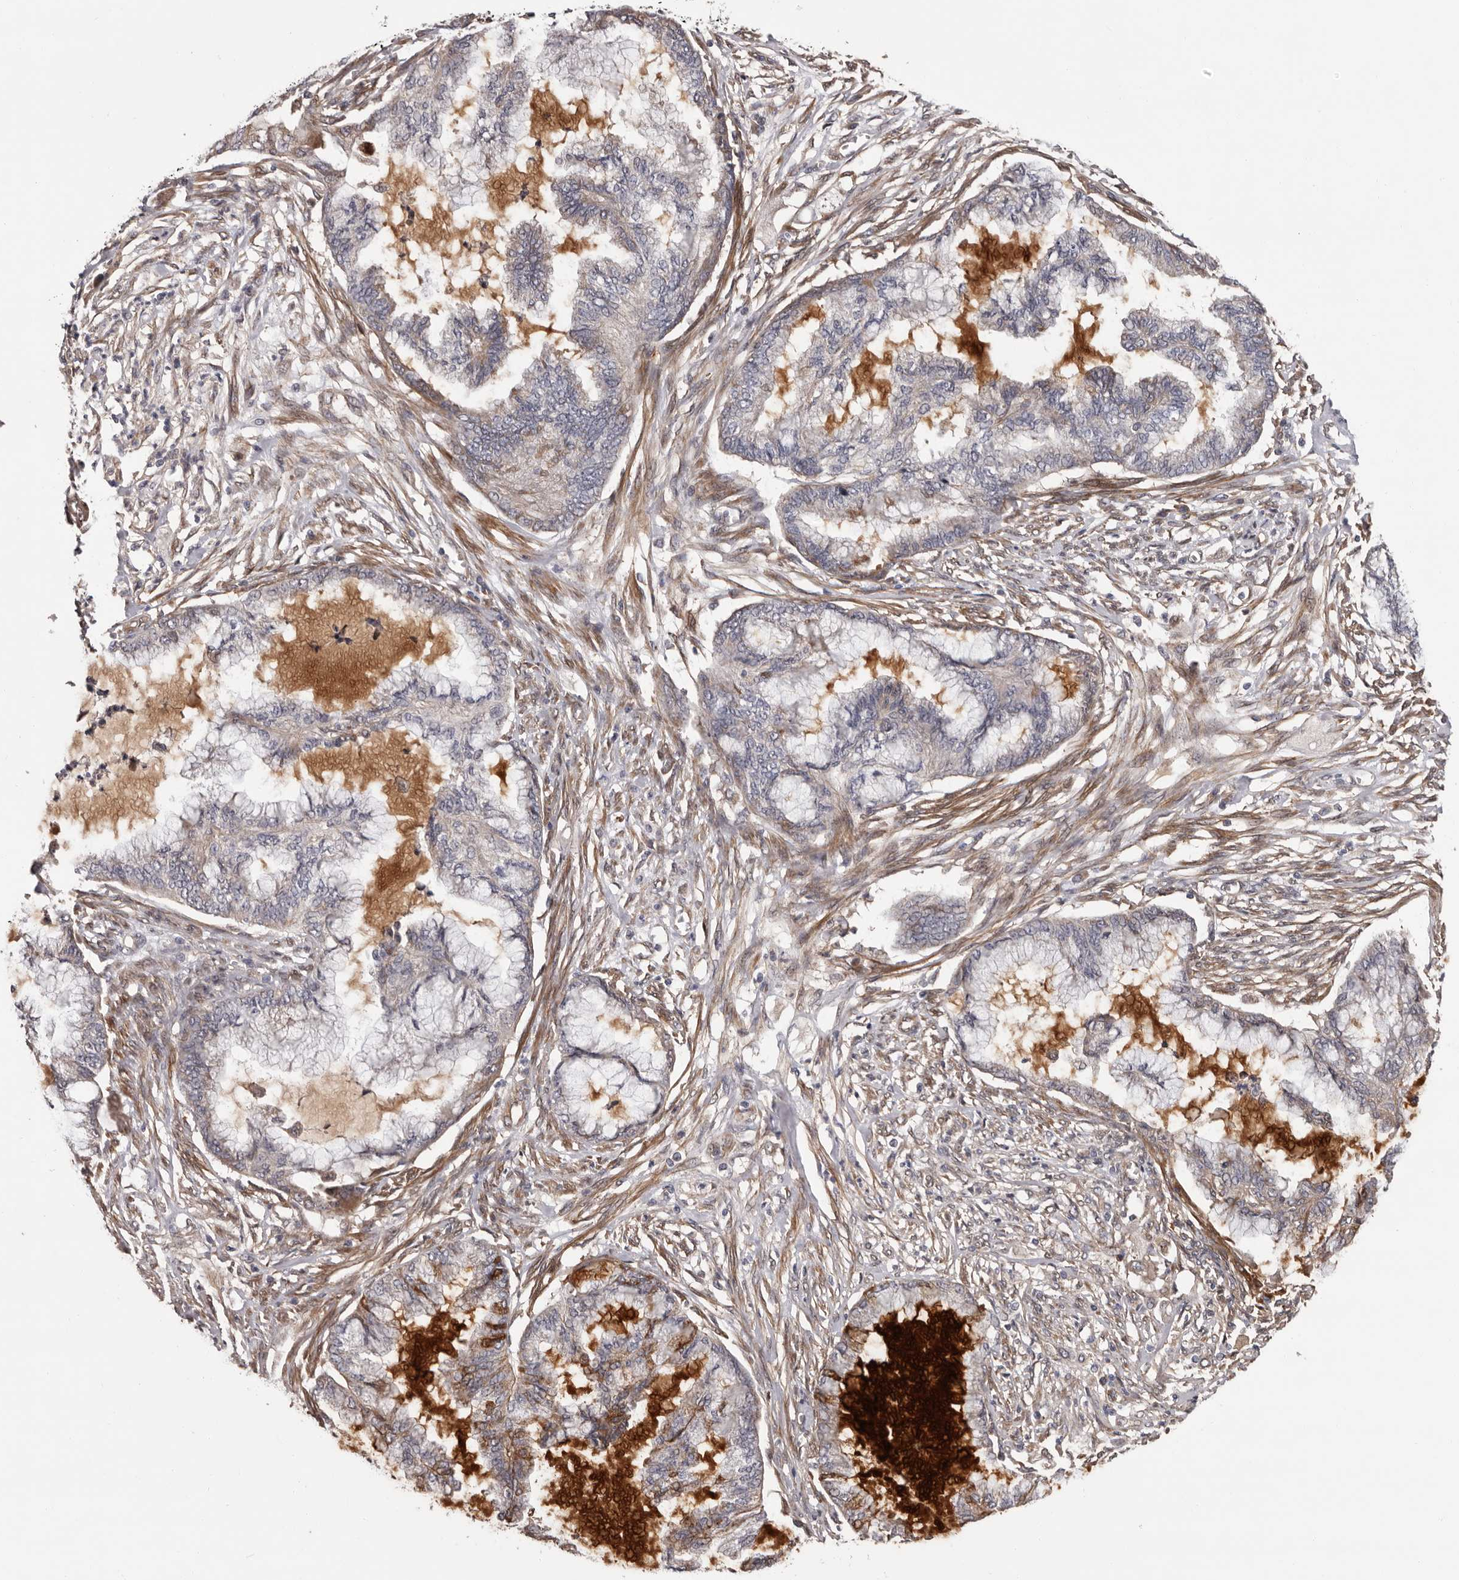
{"staining": {"intensity": "weak", "quantity": "<25%", "location": "cytoplasmic/membranous"}, "tissue": "endometrial cancer", "cell_type": "Tumor cells", "image_type": "cancer", "snomed": [{"axis": "morphology", "description": "Adenocarcinoma, NOS"}, {"axis": "topography", "description": "Endometrium"}], "caption": "Immunohistochemistry histopathology image of endometrial cancer stained for a protein (brown), which displays no expression in tumor cells.", "gene": "PRKD1", "patient": {"sex": "female", "age": 86}}